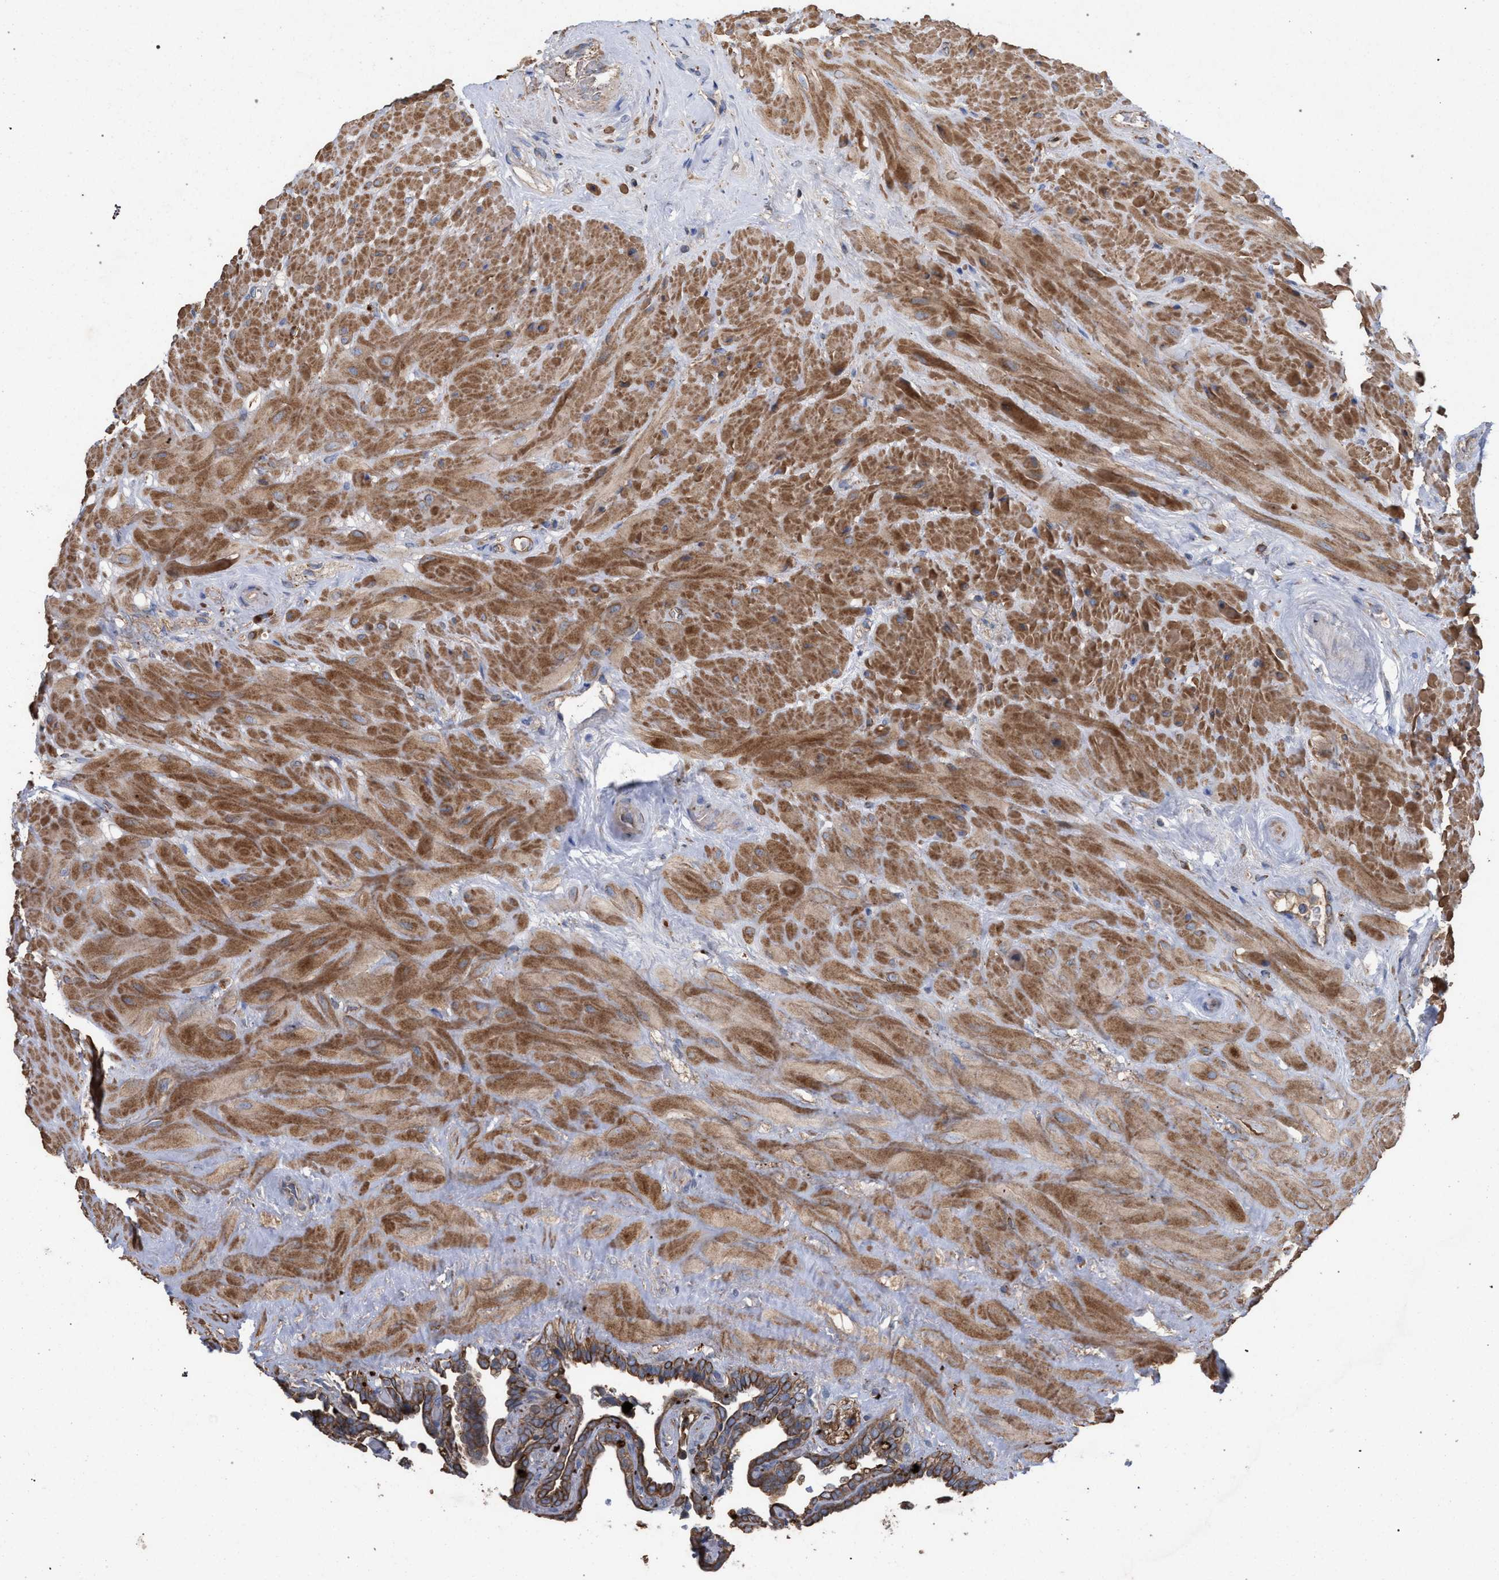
{"staining": {"intensity": "moderate", "quantity": ">75%", "location": "cytoplasmic/membranous"}, "tissue": "seminal vesicle", "cell_type": "Glandular cells", "image_type": "normal", "snomed": [{"axis": "morphology", "description": "Normal tissue, NOS"}, {"axis": "topography", "description": "Seminal veicle"}], "caption": "Immunohistochemistry (IHC) (DAB) staining of benign seminal vesicle shows moderate cytoplasmic/membranous protein expression in about >75% of glandular cells.", "gene": "BCL2L12", "patient": {"sex": "male", "age": 68}}